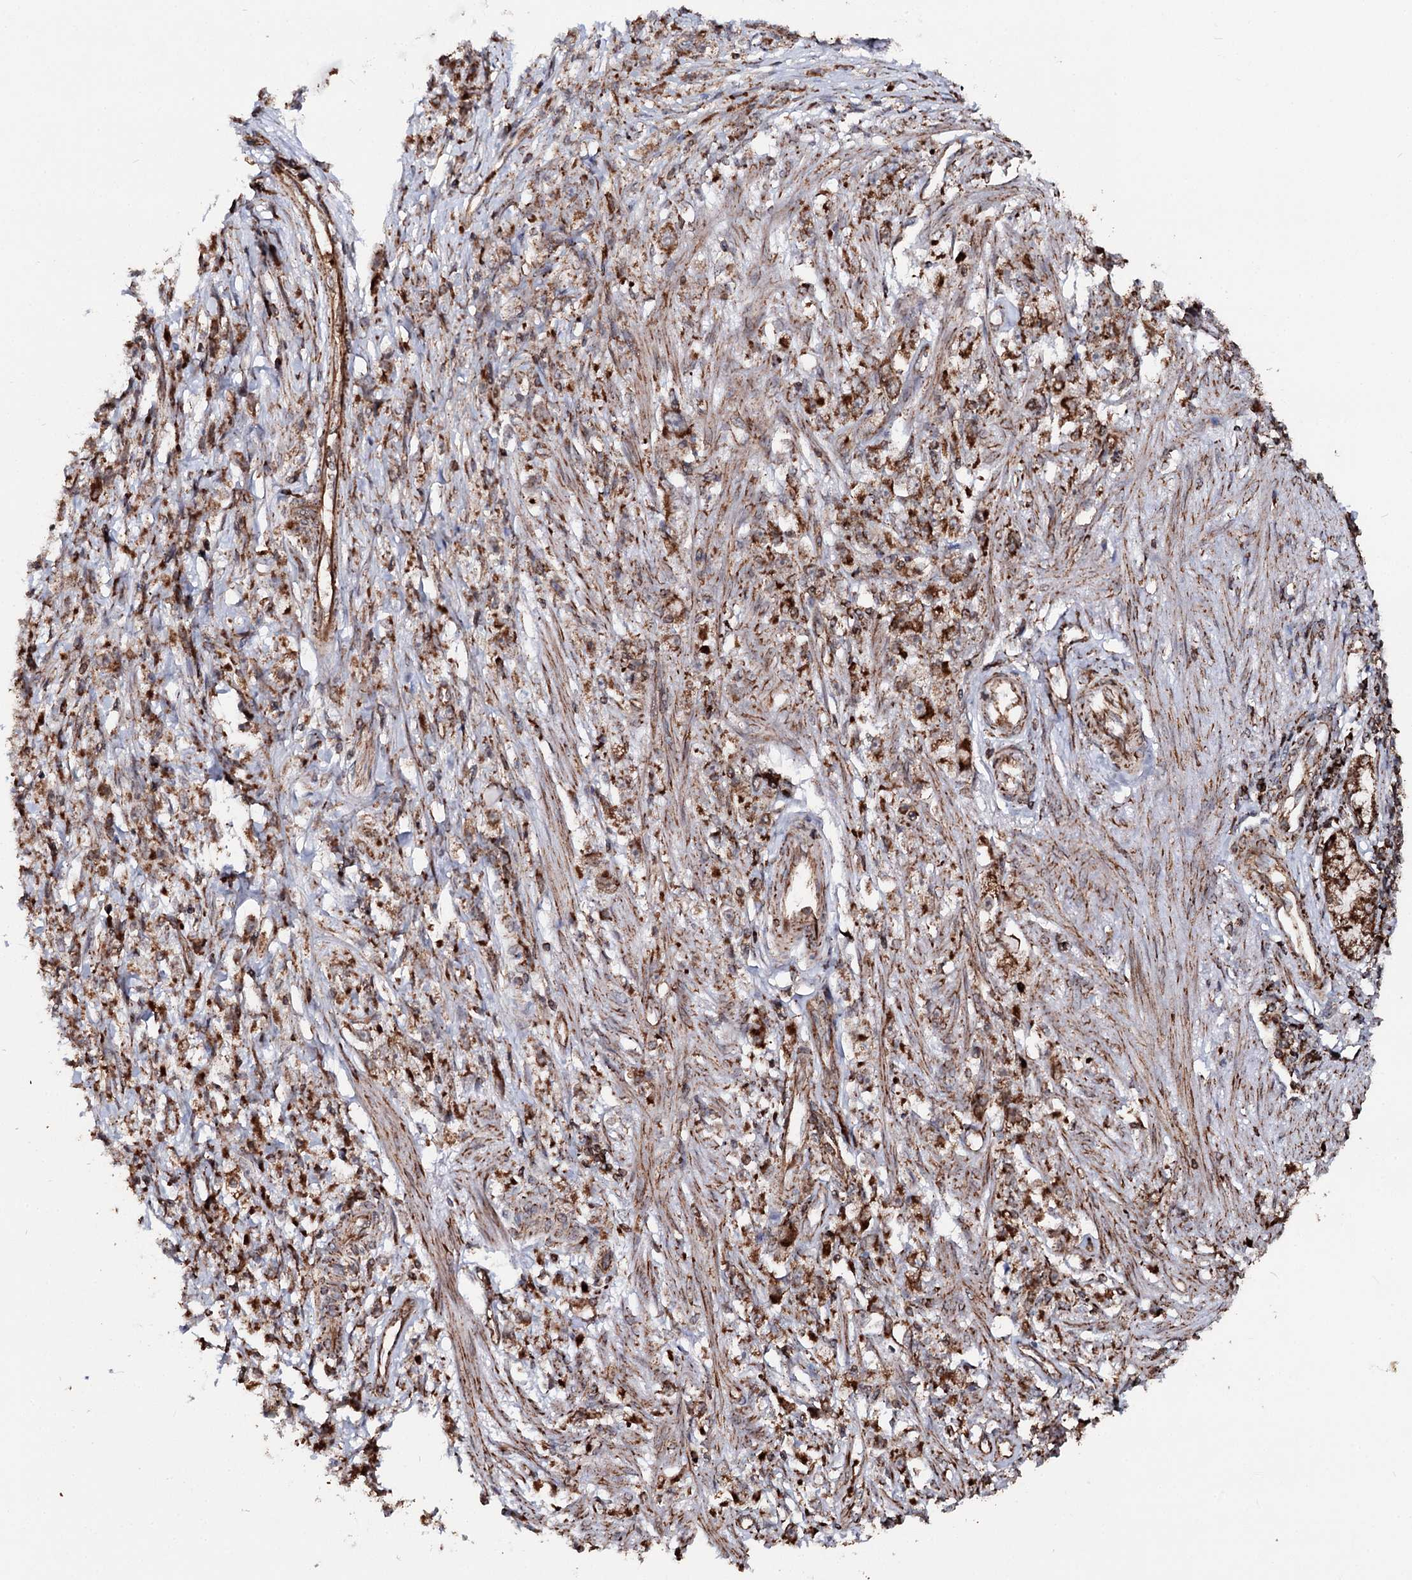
{"staining": {"intensity": "strong", "quantity": ">75%", "location": "cytoplasmic/membranous"}, "tissue": "stomach cancer", "cell_type": "Tumor cells", "image_type": "cancer", "snomed": [{"axis": "morphology", "description": "Adenocarcinoma, NOS"}, {"axis": "topography", "description": "Stomach"}], "caption": "High-power microscopy captured an IHC image of stomach adenocarcinoma, revealing strong cytoplasmic/membranous positivity in approximately >75% of tumor cells.", "gene": "FGFR1OP2", "patient": {"sex": "female", "age": 59}}